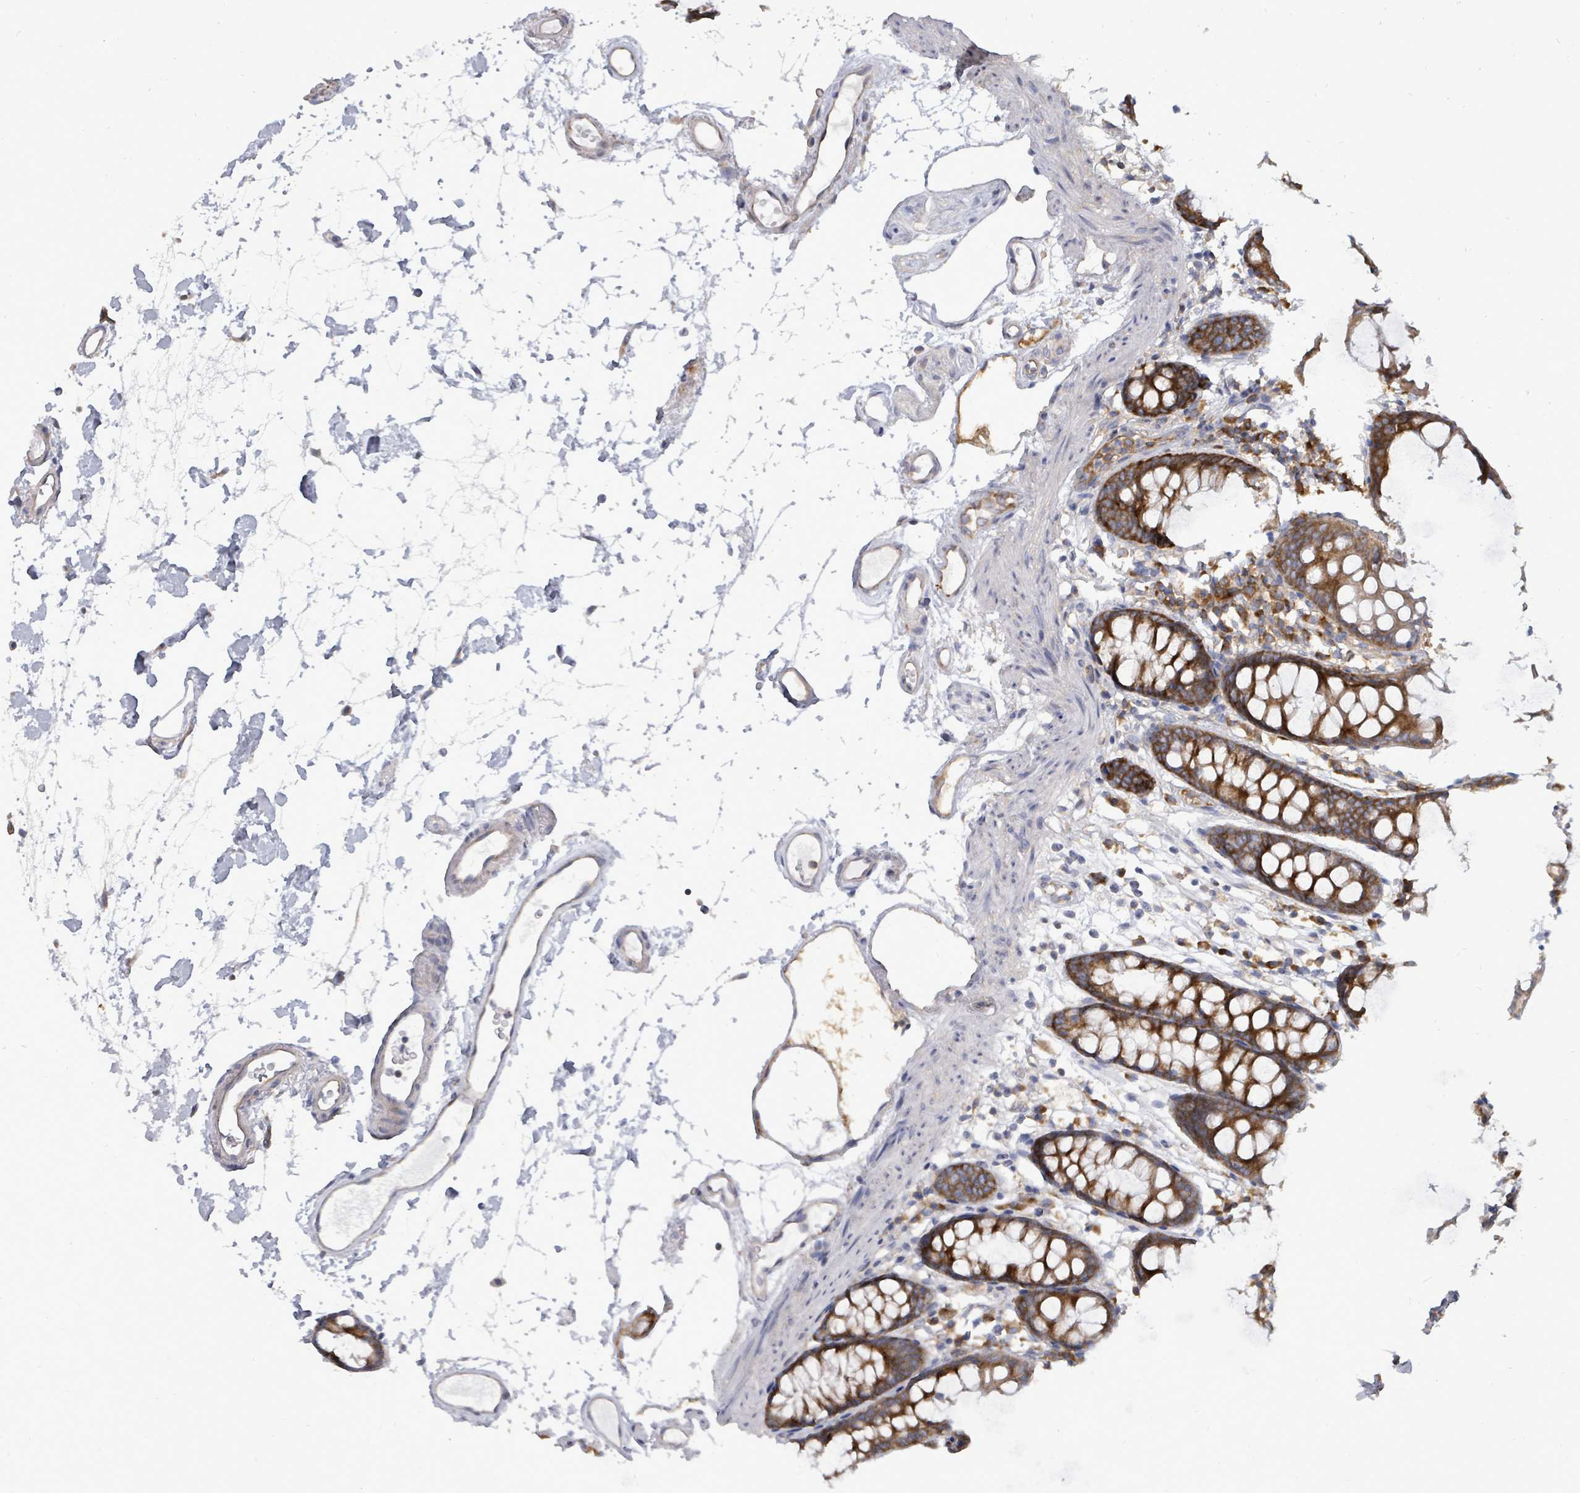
{"staining": {"intensity": "moderate", "quantity": "25%-75%", "location": "cytoplasmic/membranous"}, "tissue": "colon", "cell_type": "Endothelial cells", "image_type": "normal", "snomed": [{"axis": "morphology", "description": "Normal tissue, NOS"}, {"axis": "topography", "description": "Colon"}], "caption": "A brown stain highlights moderate cytoplasmic/membranous positivity of a protein in endothelial cells of benign human colon. The staining was performed using DAB, with brown indicating positive protein expression. Nuclei are stained blue with hematoxylin.", "gene": "EIF3CL", "patient": {"sex": "female", "age": 84}}